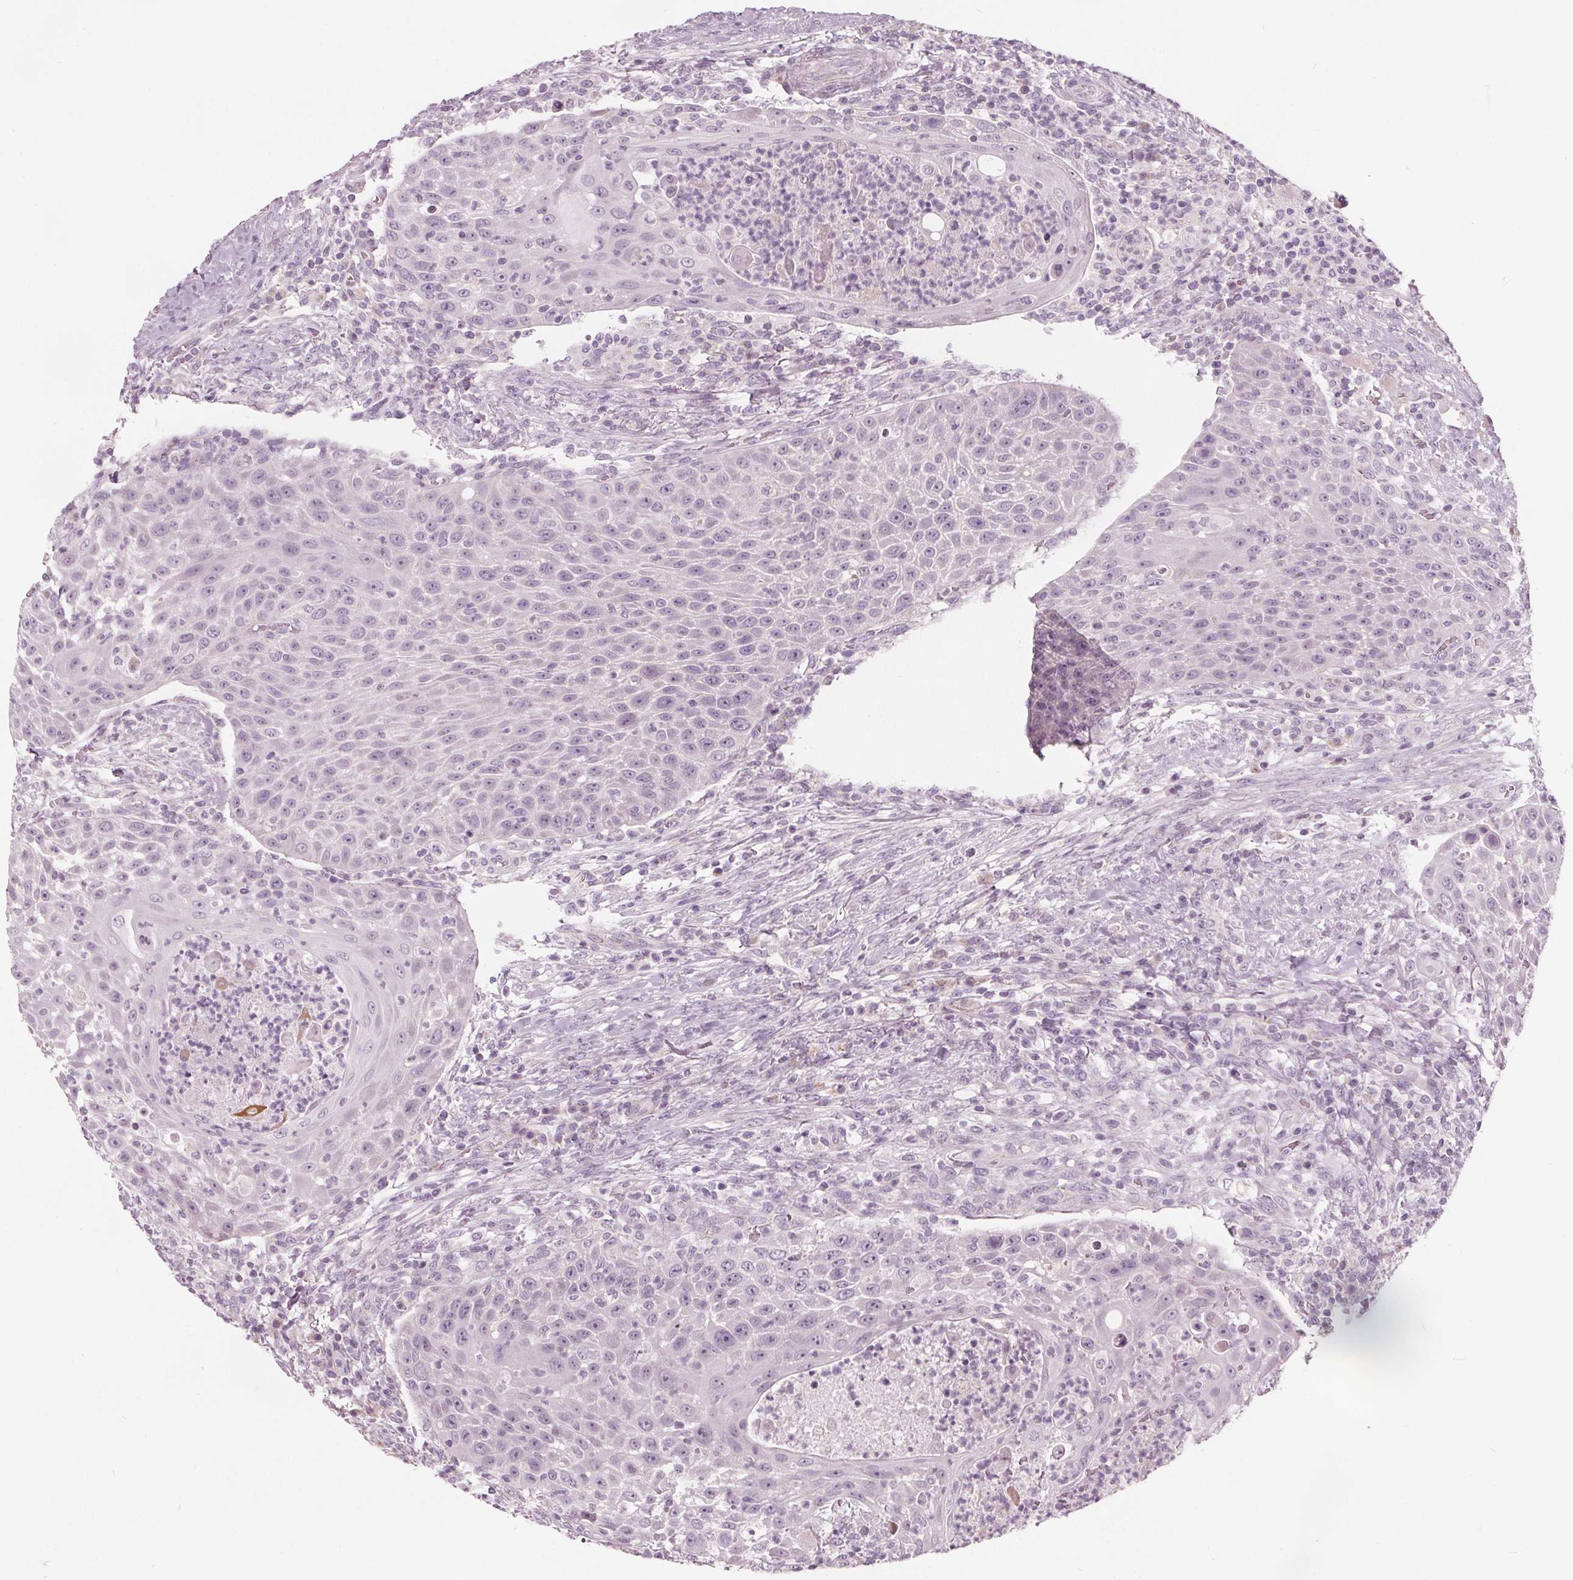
{"staining": {"intensity": "negative", "quantity": "none", "location": "none"}, "tissue": "head and neck cancer", "cell_type": "Tumor cells", "image_type": "cancer", "snomed": [{"axis": "morphology", "description": "Squamous cell carcinoma, NOS"}, {"axis": "topography", "description": "Head-Neck"}], "caption": "An immunohistochemistry histopathology image of head and neck cancer is shown. There is no staining in tumor cells of head and neck cancer.", "gene": "ECI2", "patient": {"sex": "male", "age": 69}}